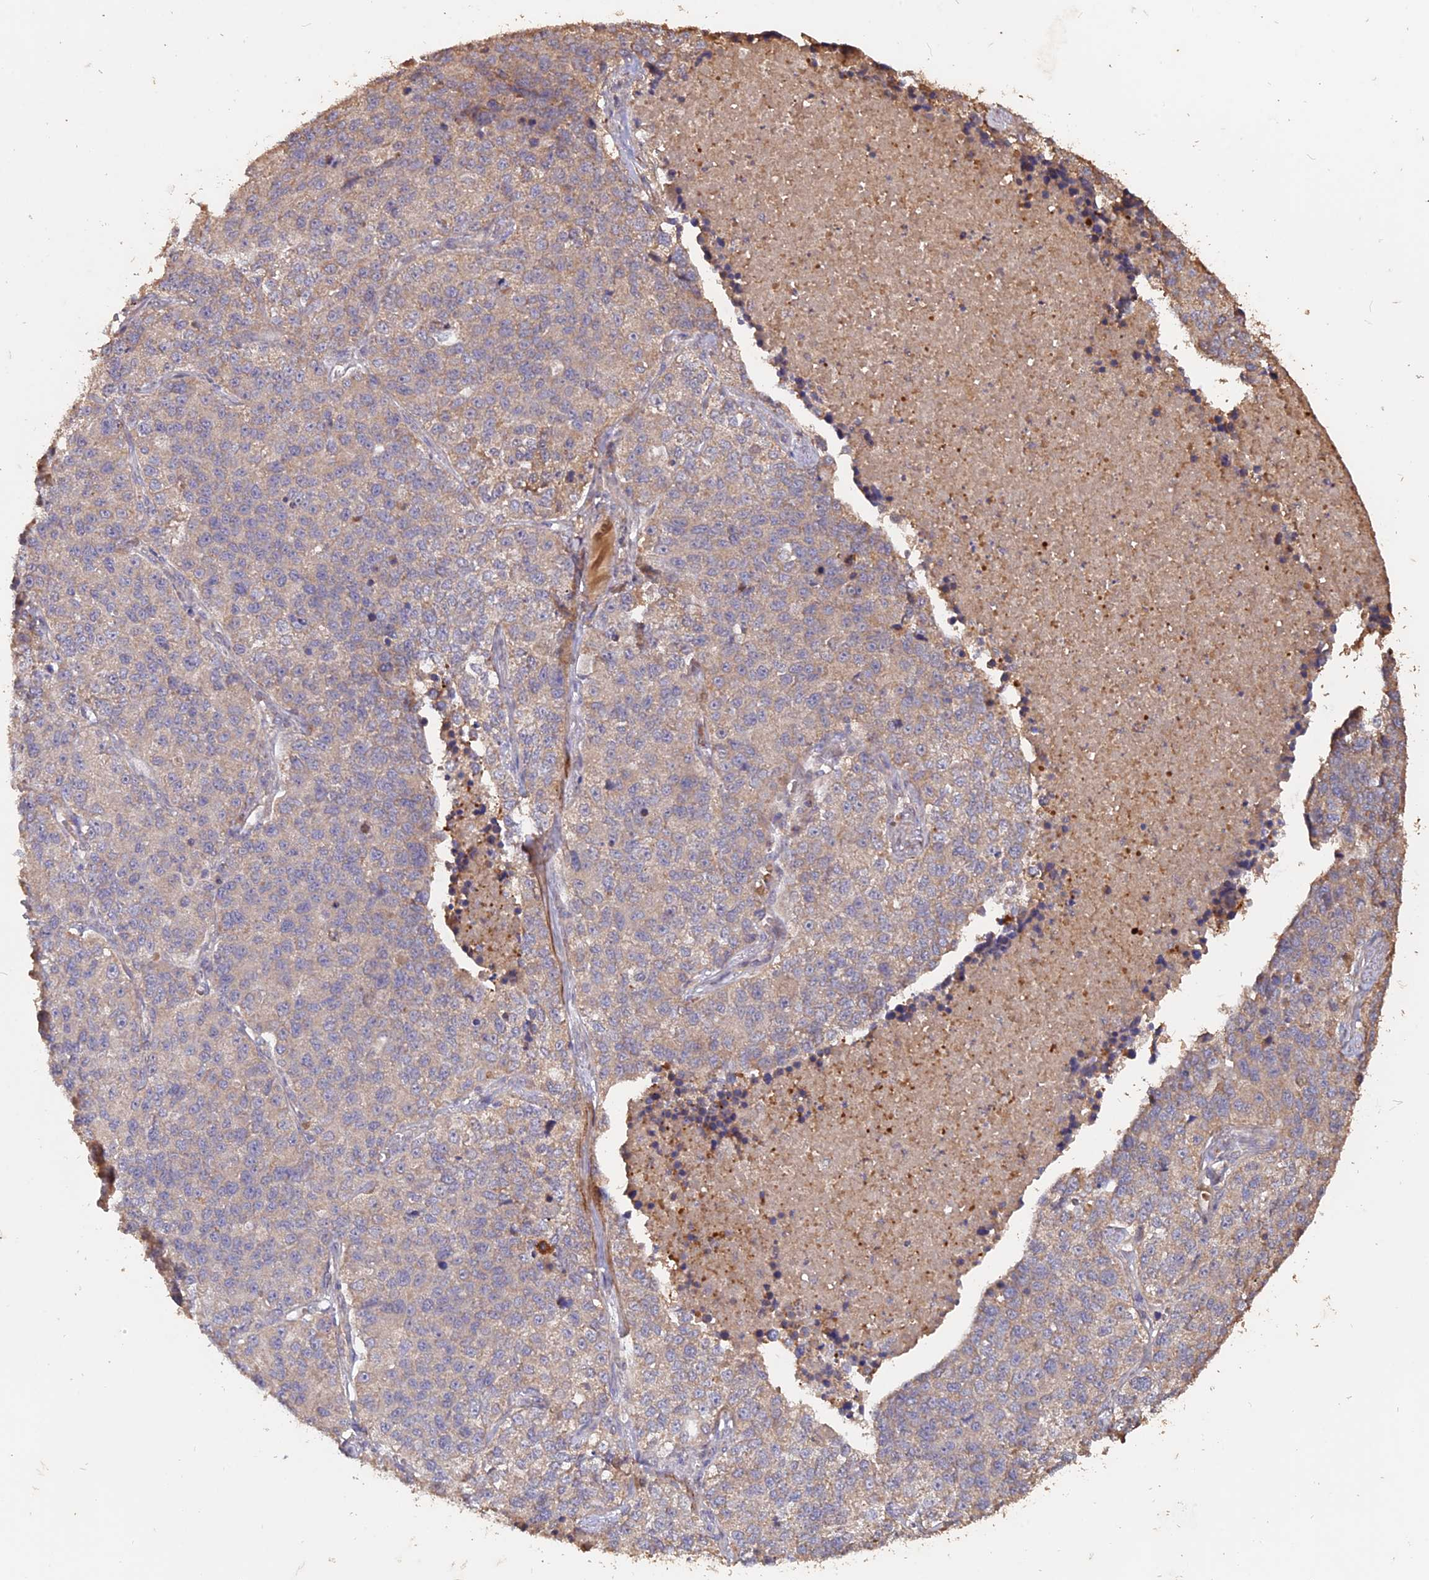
{"staining": {"intensity": "weak", "quantity": "<25%", "location": "cytoplasmic/membranous"}, "tissue": "lung cancer", "cell_type": "Tumor cells", "image_type": "cancer", "snomed": [{"axis": "morphology", "description": "Adenocarcinoma, NOS"}, {"axis": "topography", "description": "Lung"}], "caption": "Lung cancer stained for a protein using IHC exhibits no positivity tumor cells.", "gene": "LAYN", "patient": {"sex": "male", "age": 49}}